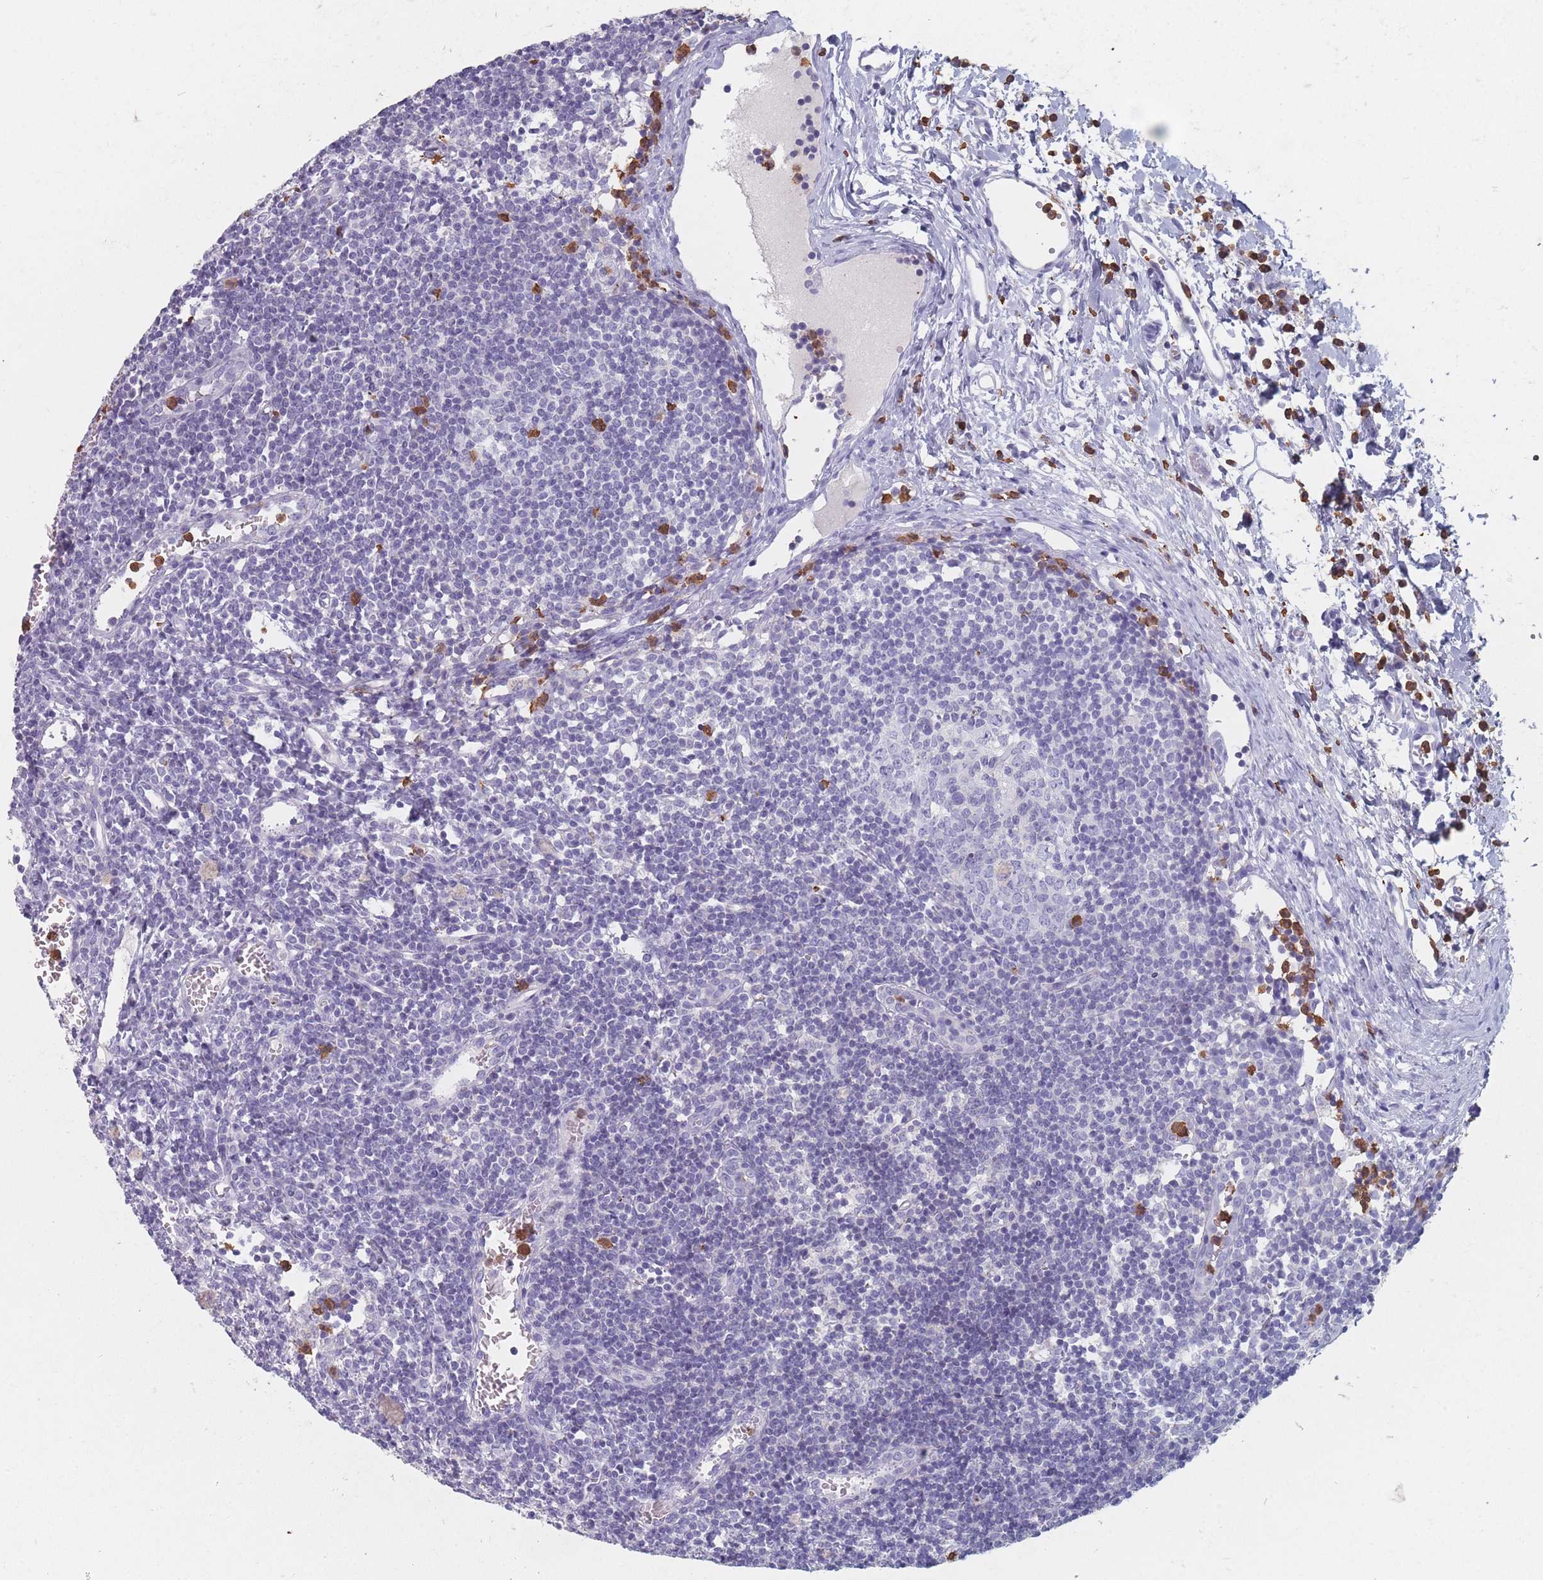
{"staining": {"intensity": "negative", "quantity": "none", "location": "none"}, "tissue": "lymph node", "cell_type": "Germinal center cells", "image_type": "normal", "snomed": [{"axis": "morphology", "description": "Normal tissue, NOS"}, {"axis": "topography", "description": "Lymph node"}], "caption": "Protein analysis of normal lymph node shows no significant expression in germinal center cells.", "gene": "ATP1A3", "patient": {"sex": "female", "age": 37}}